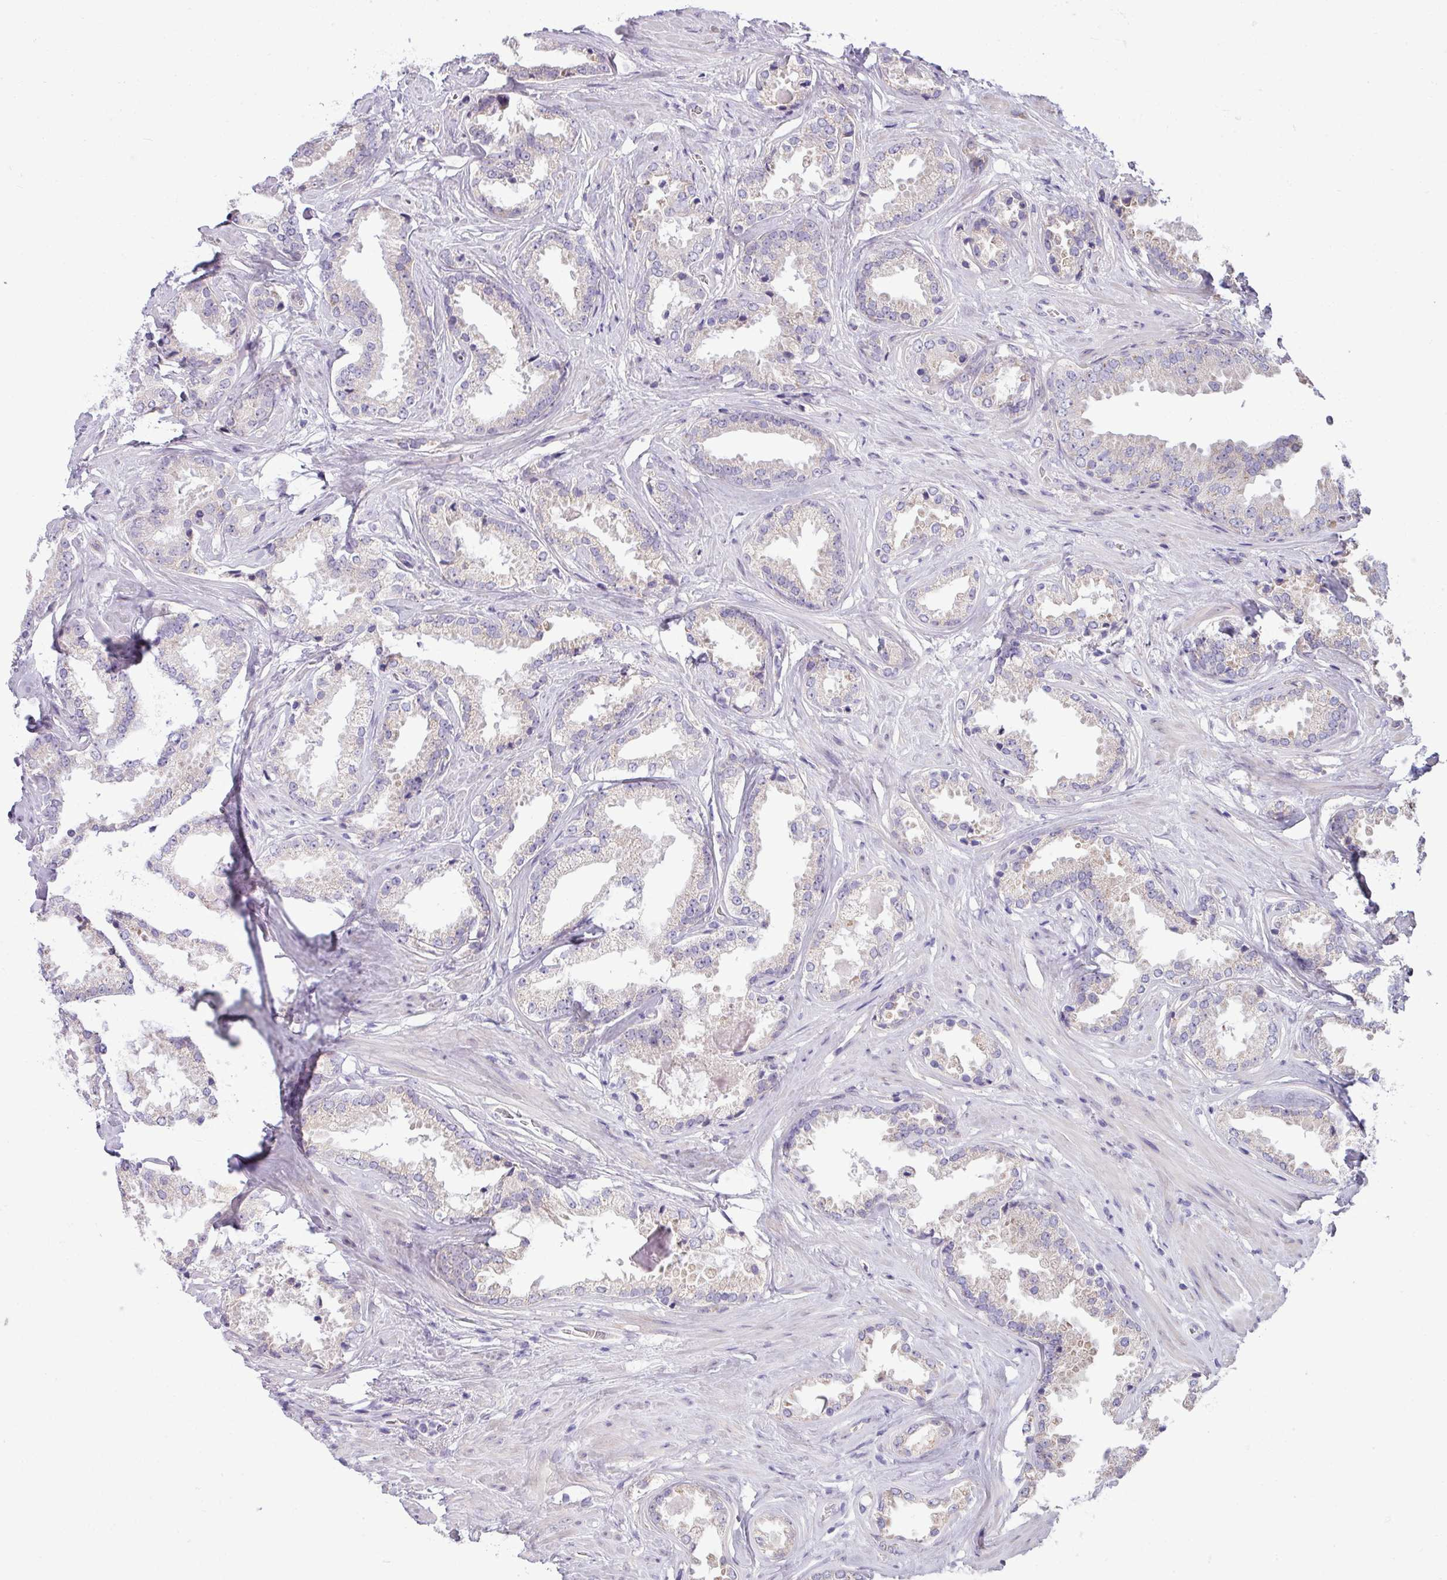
{"staining": {"intensity": "negative", "quantity": "none", "location": "none"}, "tissue": "prostate cancer", "cell_type": "Tumor cells", "image_type": "cancer", "snomed": [{"axis": "morphology", "description": "Adenocarcinoma, Low grade"}, {"axis": "topography", "description": "Prostate"}], "caption": "DAB immunohistochemical staining of human prostate low-grade adenocarcinoma demonstrates no significant staining in tumor cells.", "gene": "IRGC", "patient": {"sex": "male", "age": 61}}